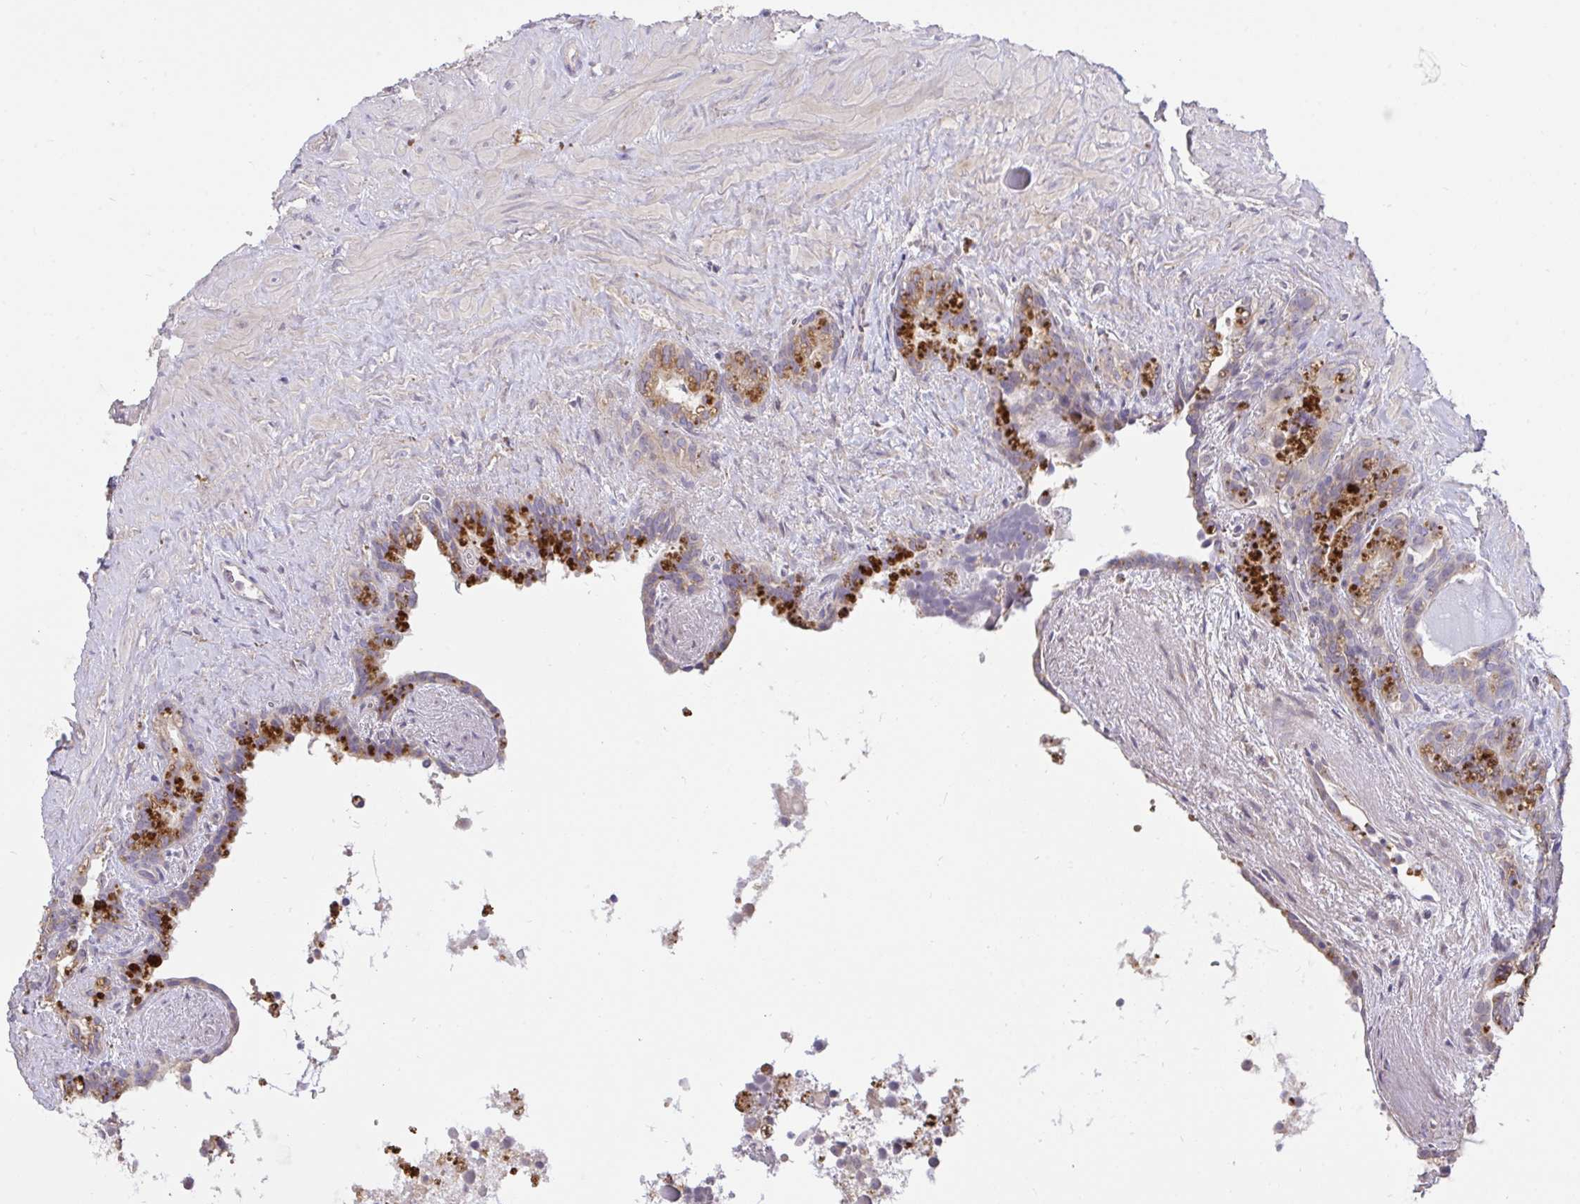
{"staining": {"intensity": "weak", "quantity": "<25%", "location": "cytoplasmic/membranous"}, "tissue": "seminal vesicle", "cell_type": "Glandular cells", "image_type": "normal", "snomed": [{"axis": "morphology", "description": "Normal tissue, NOS"}, {"axis": "topography", "description": "Seminal veicle"}], "caption": "Immunohistochemistry (IHC) image of benign human seminal vesicle stained for a protein (brown), which reveals no staining in glandular cells.", "gene": "C19orf54", "patient": {"sex": "male", "age": 76}}